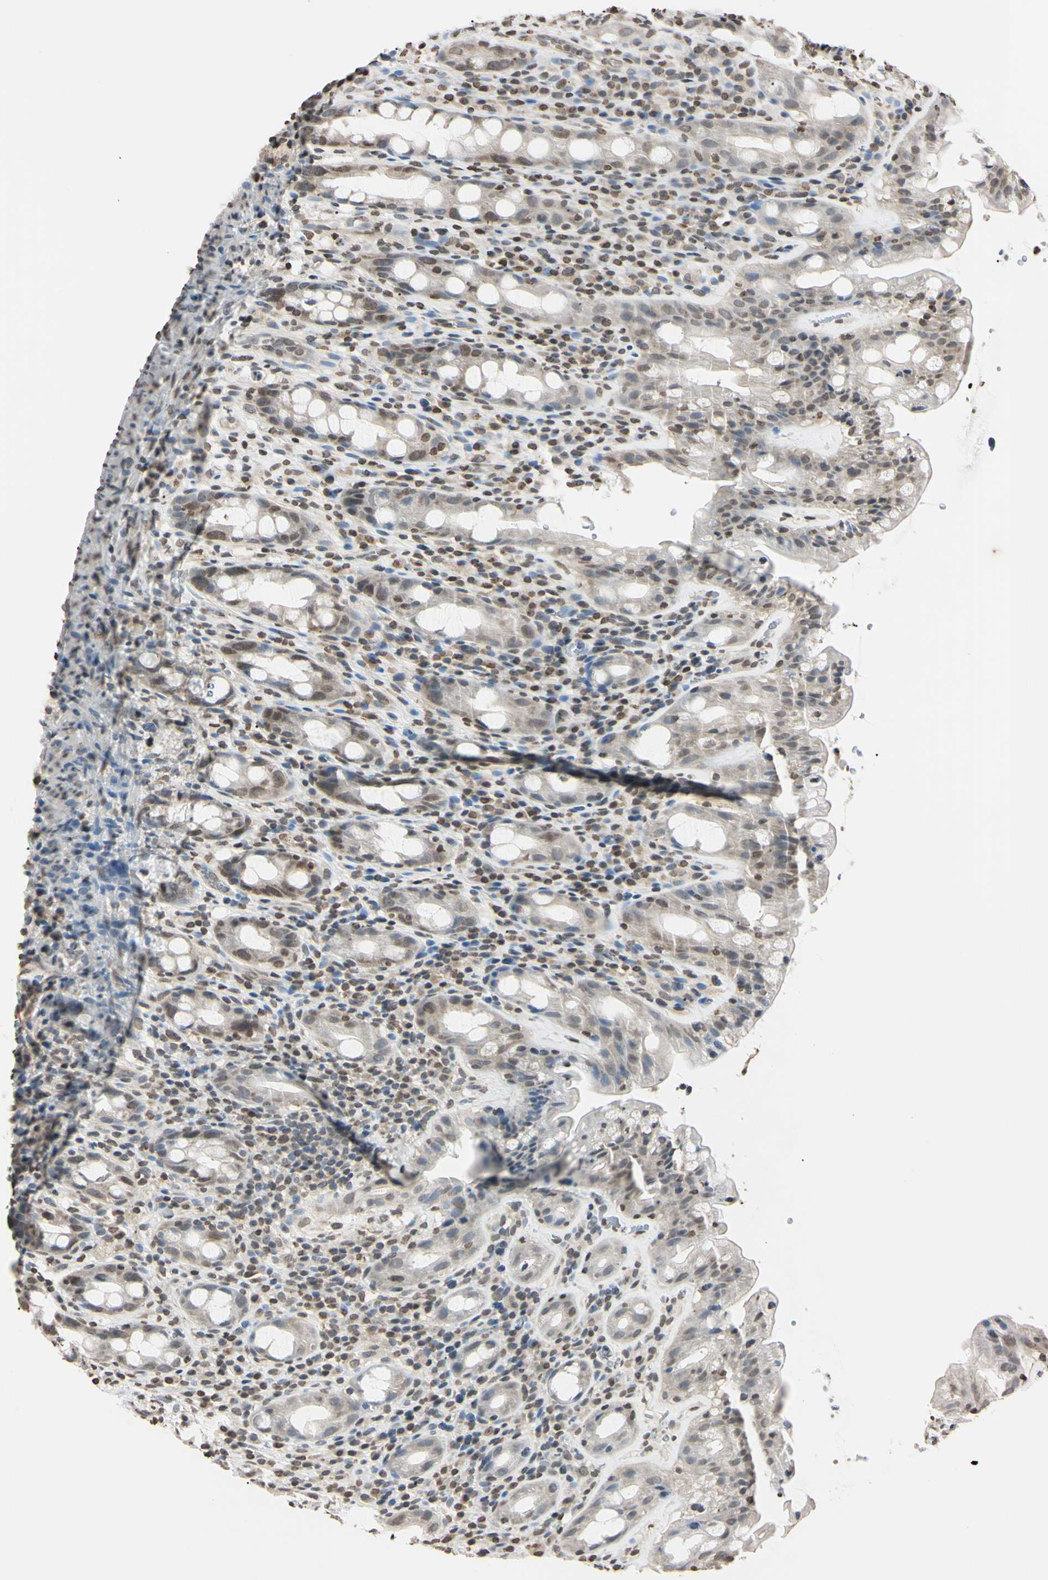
{"staining": {"intensity": "weak", "quantity": "25%-75%", "location": "nuclear"}, "tissue": "rectum", "cell_type": "Glandular cells", "image_type": "normal", "snomed": [{"axis": "morphology", "description": "Normal tissue, NOS"}, {"axis": "topography", "description": "Rectum"}], "caption": "Rectum stained with IHC demonstrates weak nuclear staining in about 25%-75% of glandular cells. The staining is performed using DAB (3,3'-diaminobenzidine) brown chromogen to label protein expression. The nuclei are counter-stained blue using hematoxylin.", "gene": "CDC45", "patient": {"sex": "male", "age": 44}}